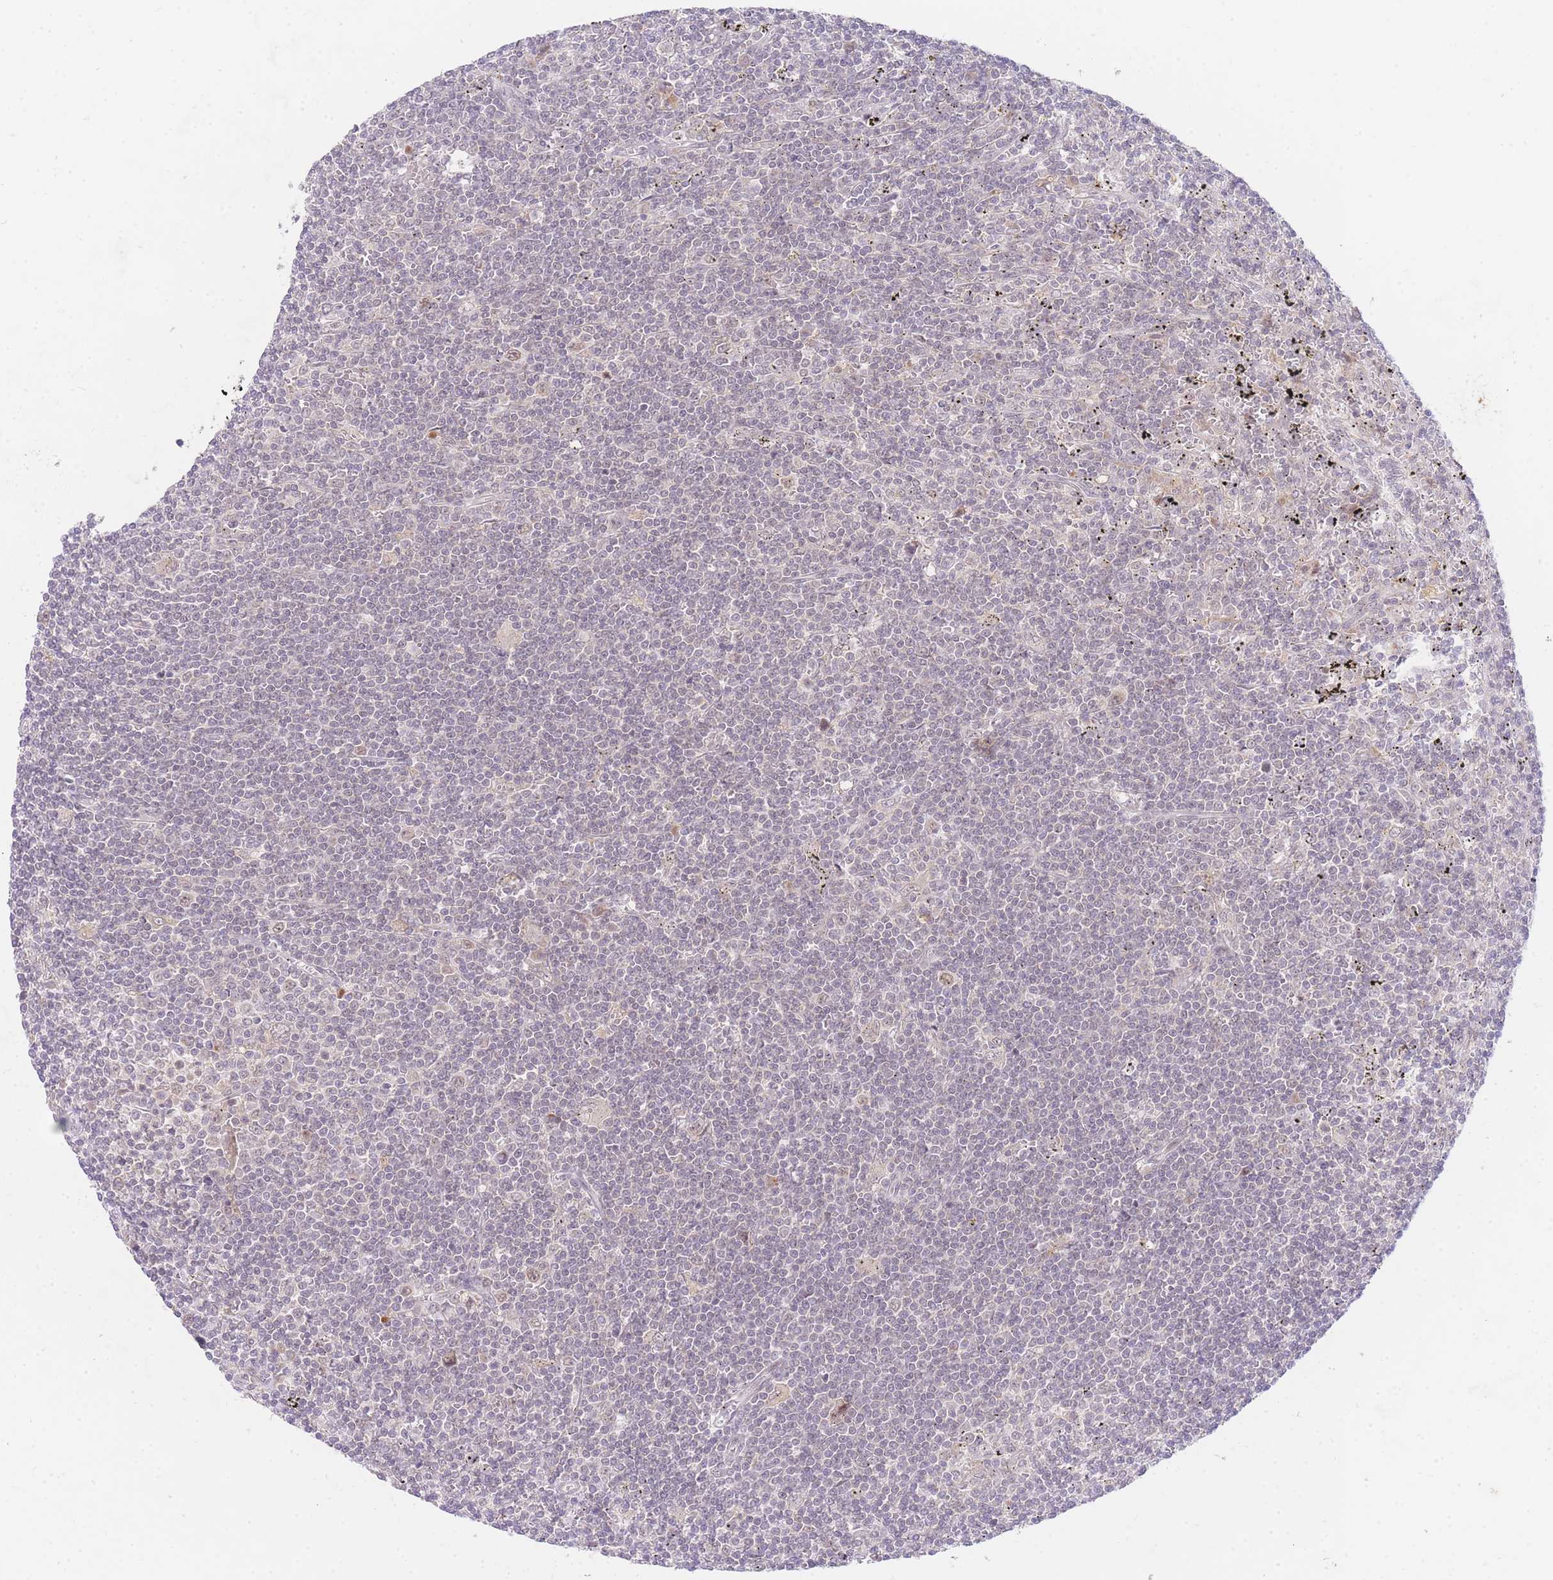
{"staining": {"intensity": "negative", "quantity": "none", "location": "none"}, "tissue": "lymphoma", "cell_type": "Tumor cells", "image_type": "cancer", "snomed": [{"axis": "morphology", "description": "Malignant lymphoma, non-Hodgkin's type, Low grade"}, {"axis": "topography", "description": "Spleen"}], "caption": "Immunohistochemical staining of human low-grade malignant lymphoma, non-Hodgkin's type reveals no significant staining in tumor cells.", "gene": "SLC25A33", "patient": {"sex": "male", "age": 76}}